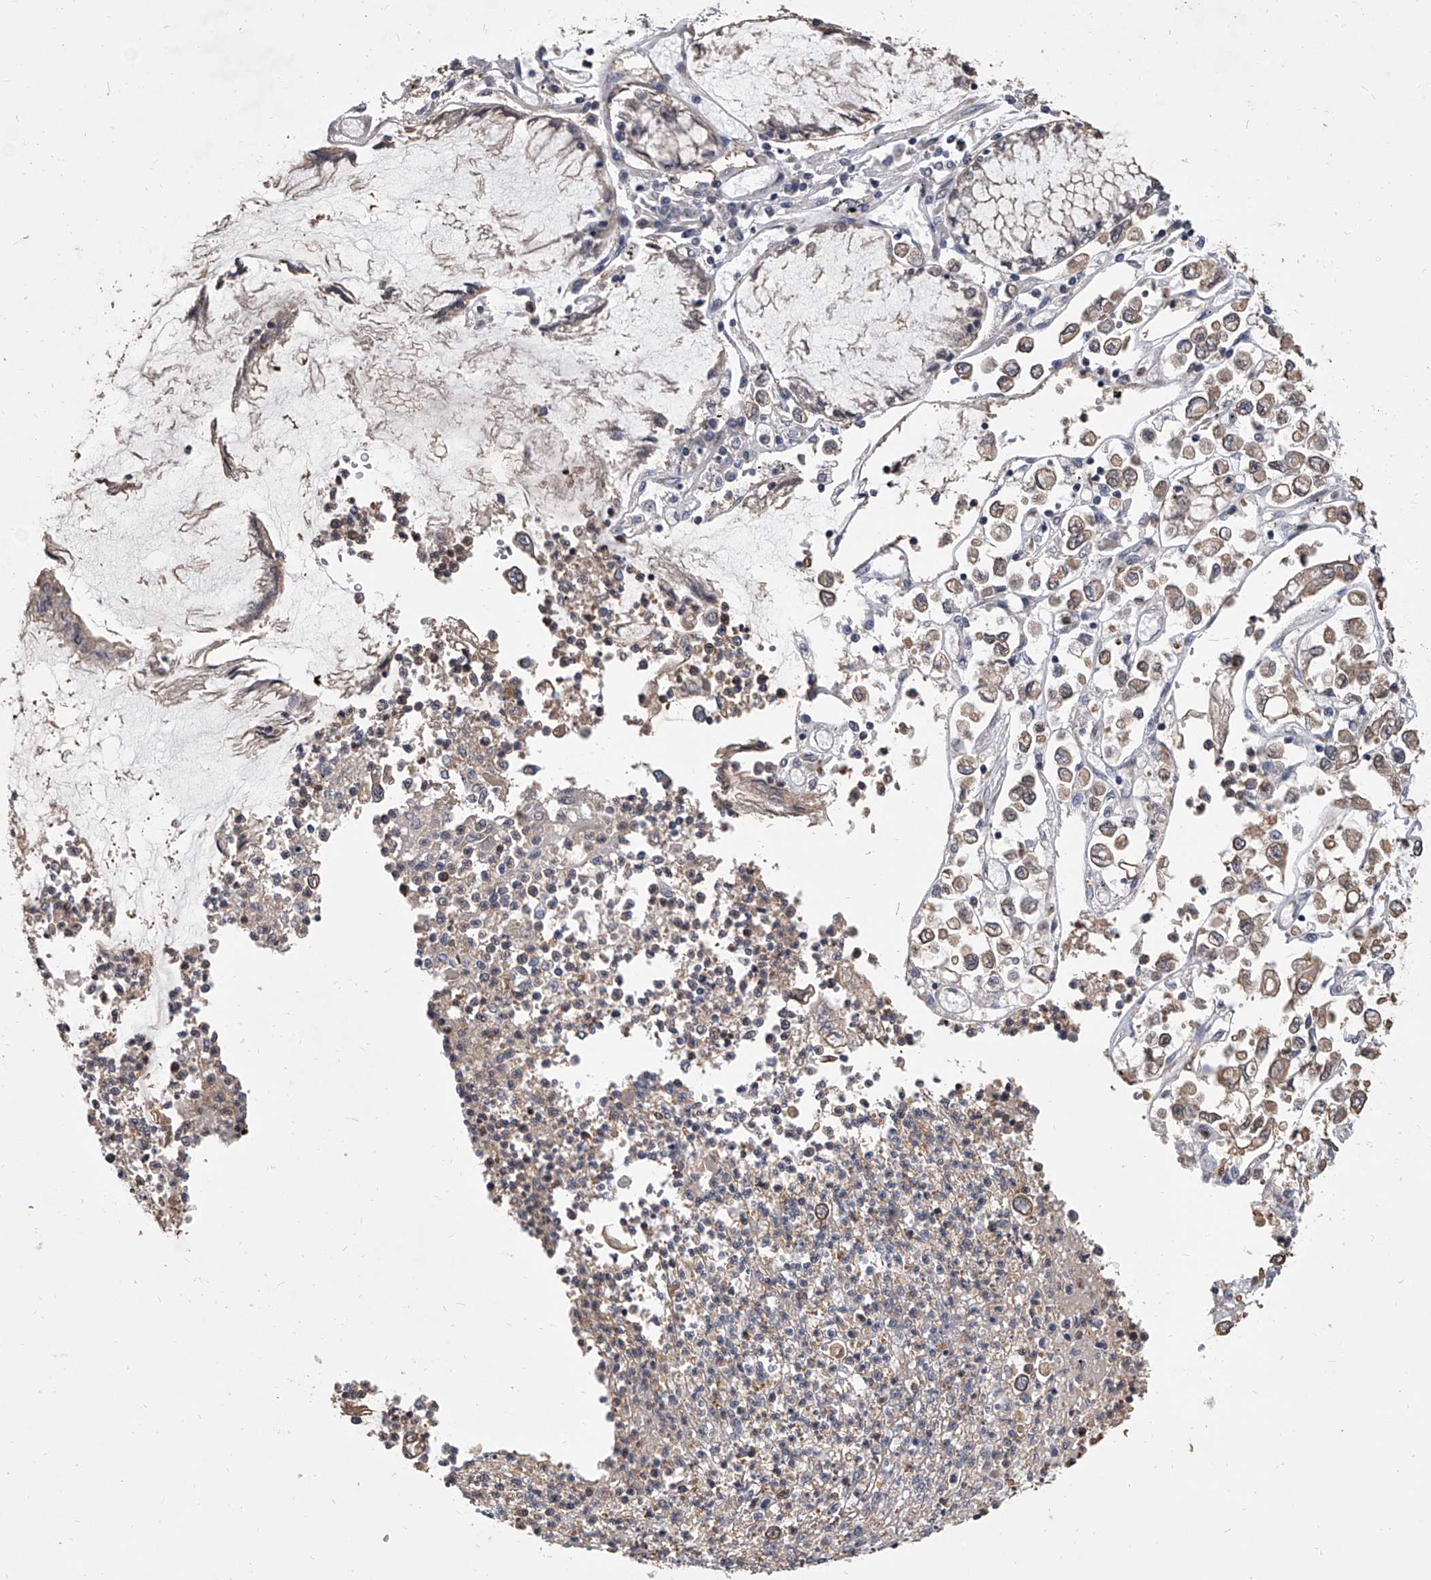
{"staining": {"intensity": "weak", "quantity": "25%-75%", "location": "cytoplasmic/membranous"}, "tissue": "stomach cancer", "cell_type": "Tumor cells", "image_type": "cancer", "snomed": [{"axis": "morphology", "description": "Adenocarcinoma, NOS"}, {"axis": "topography", "description": "Stomach"}], "caption": "DAB immunohistochemical staining of stomach cancer exhibits weak cytoplasmic/membranous protein expression in approximately 25%-75% of tumor cells.", "gene": "BHLHE23", "patient": {"sex": "female", "age": 76}}